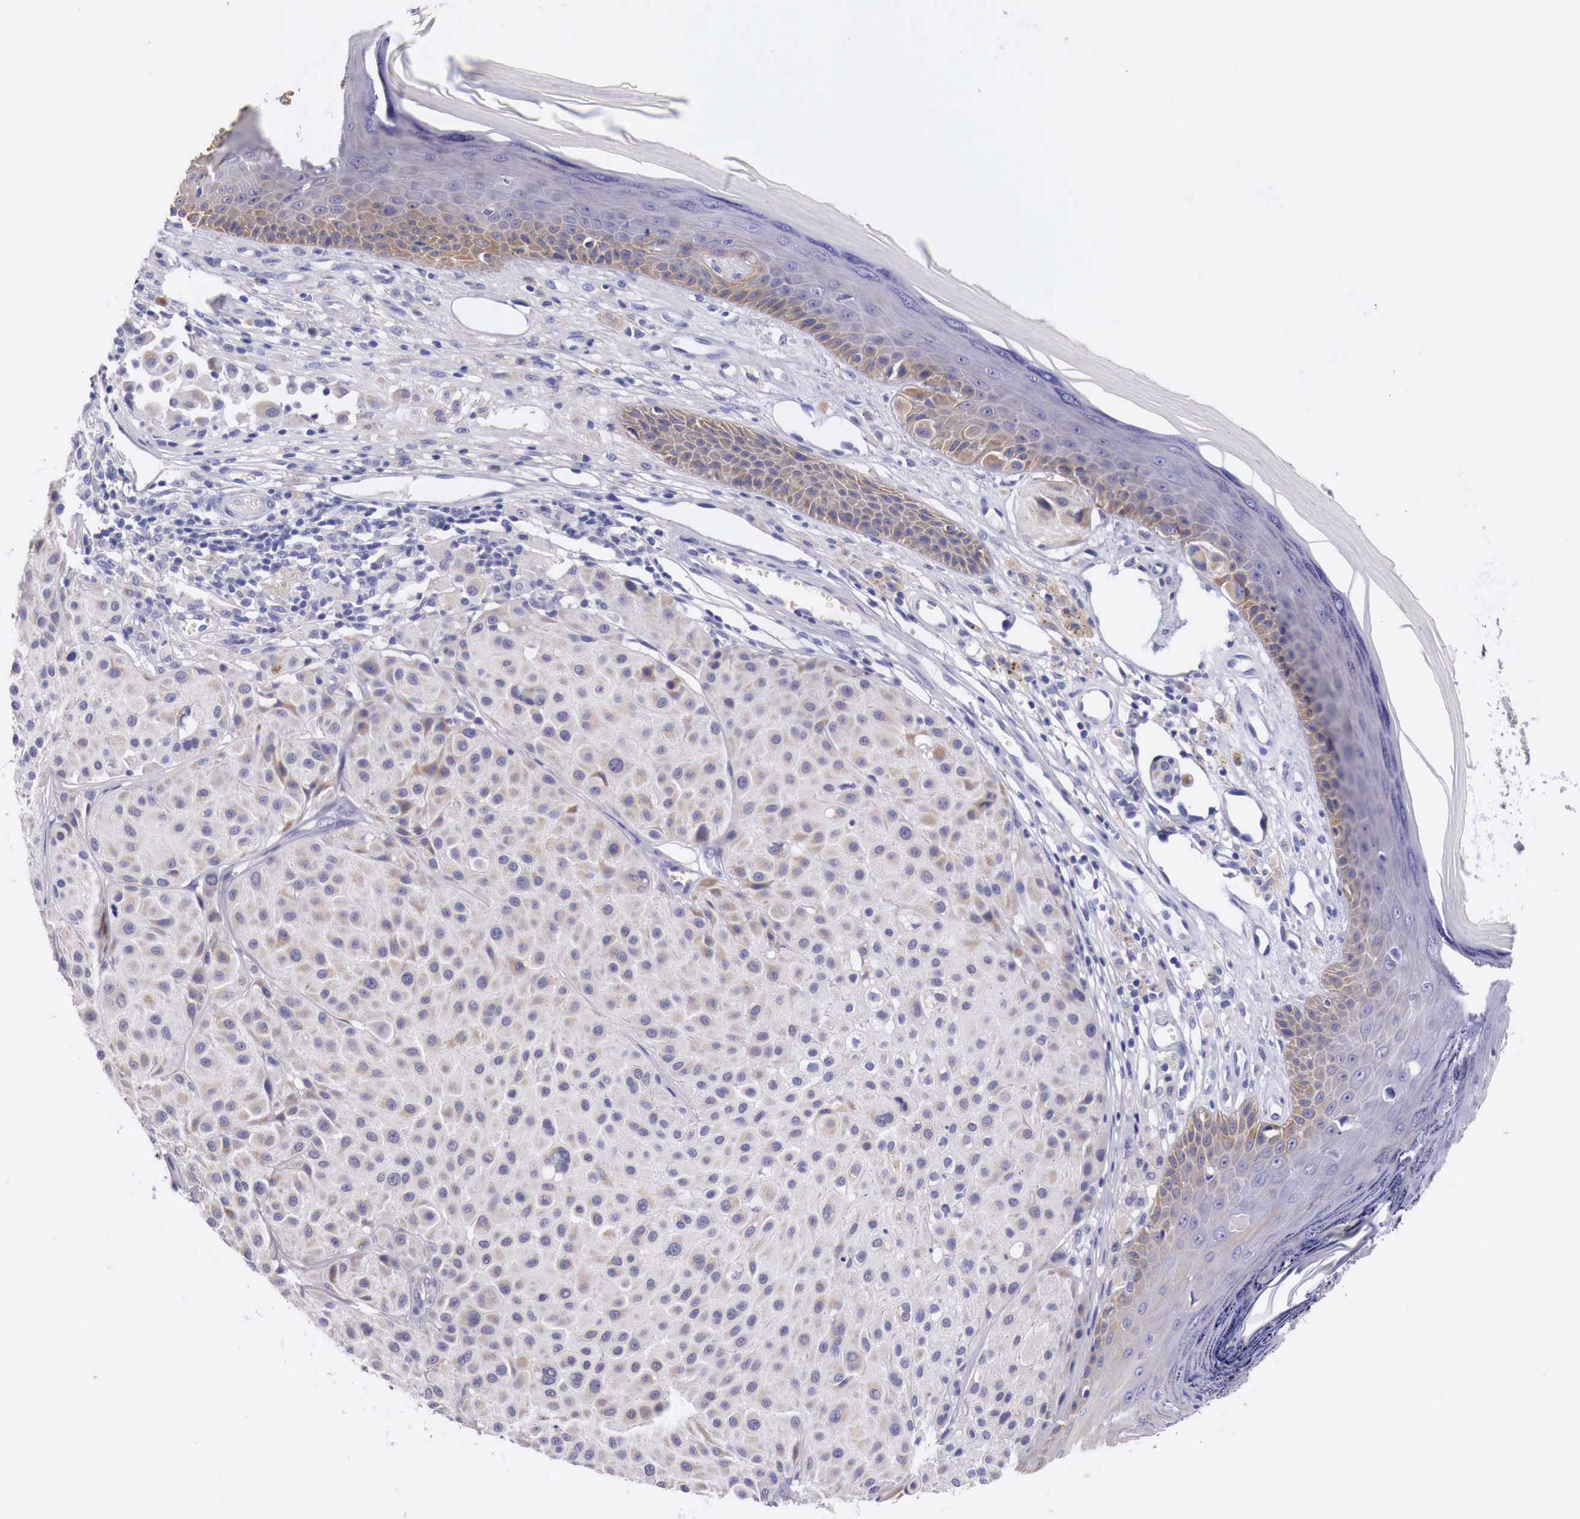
{"staining": {"intensity": "weak", "quantity": "25%-75%", "location": "cytoplasmic/membranous"}, "tissue": "melanoma", "cell_type": "Tumor cells", "image_type": "cancer", "snomed": [{"axis": "morphology", "description": "Malignant melanoma, NOS"}, {"axis": "topography", "description": "Skin"}], "caption": "Malignant melanoma stained for a protein (brown) exhibits weak cytoplasmic/membranous positive positivity in approximately 25%-75% of tumor cells.", "gene": "NREP", "patient": {"sex": "male", "age": 36}}